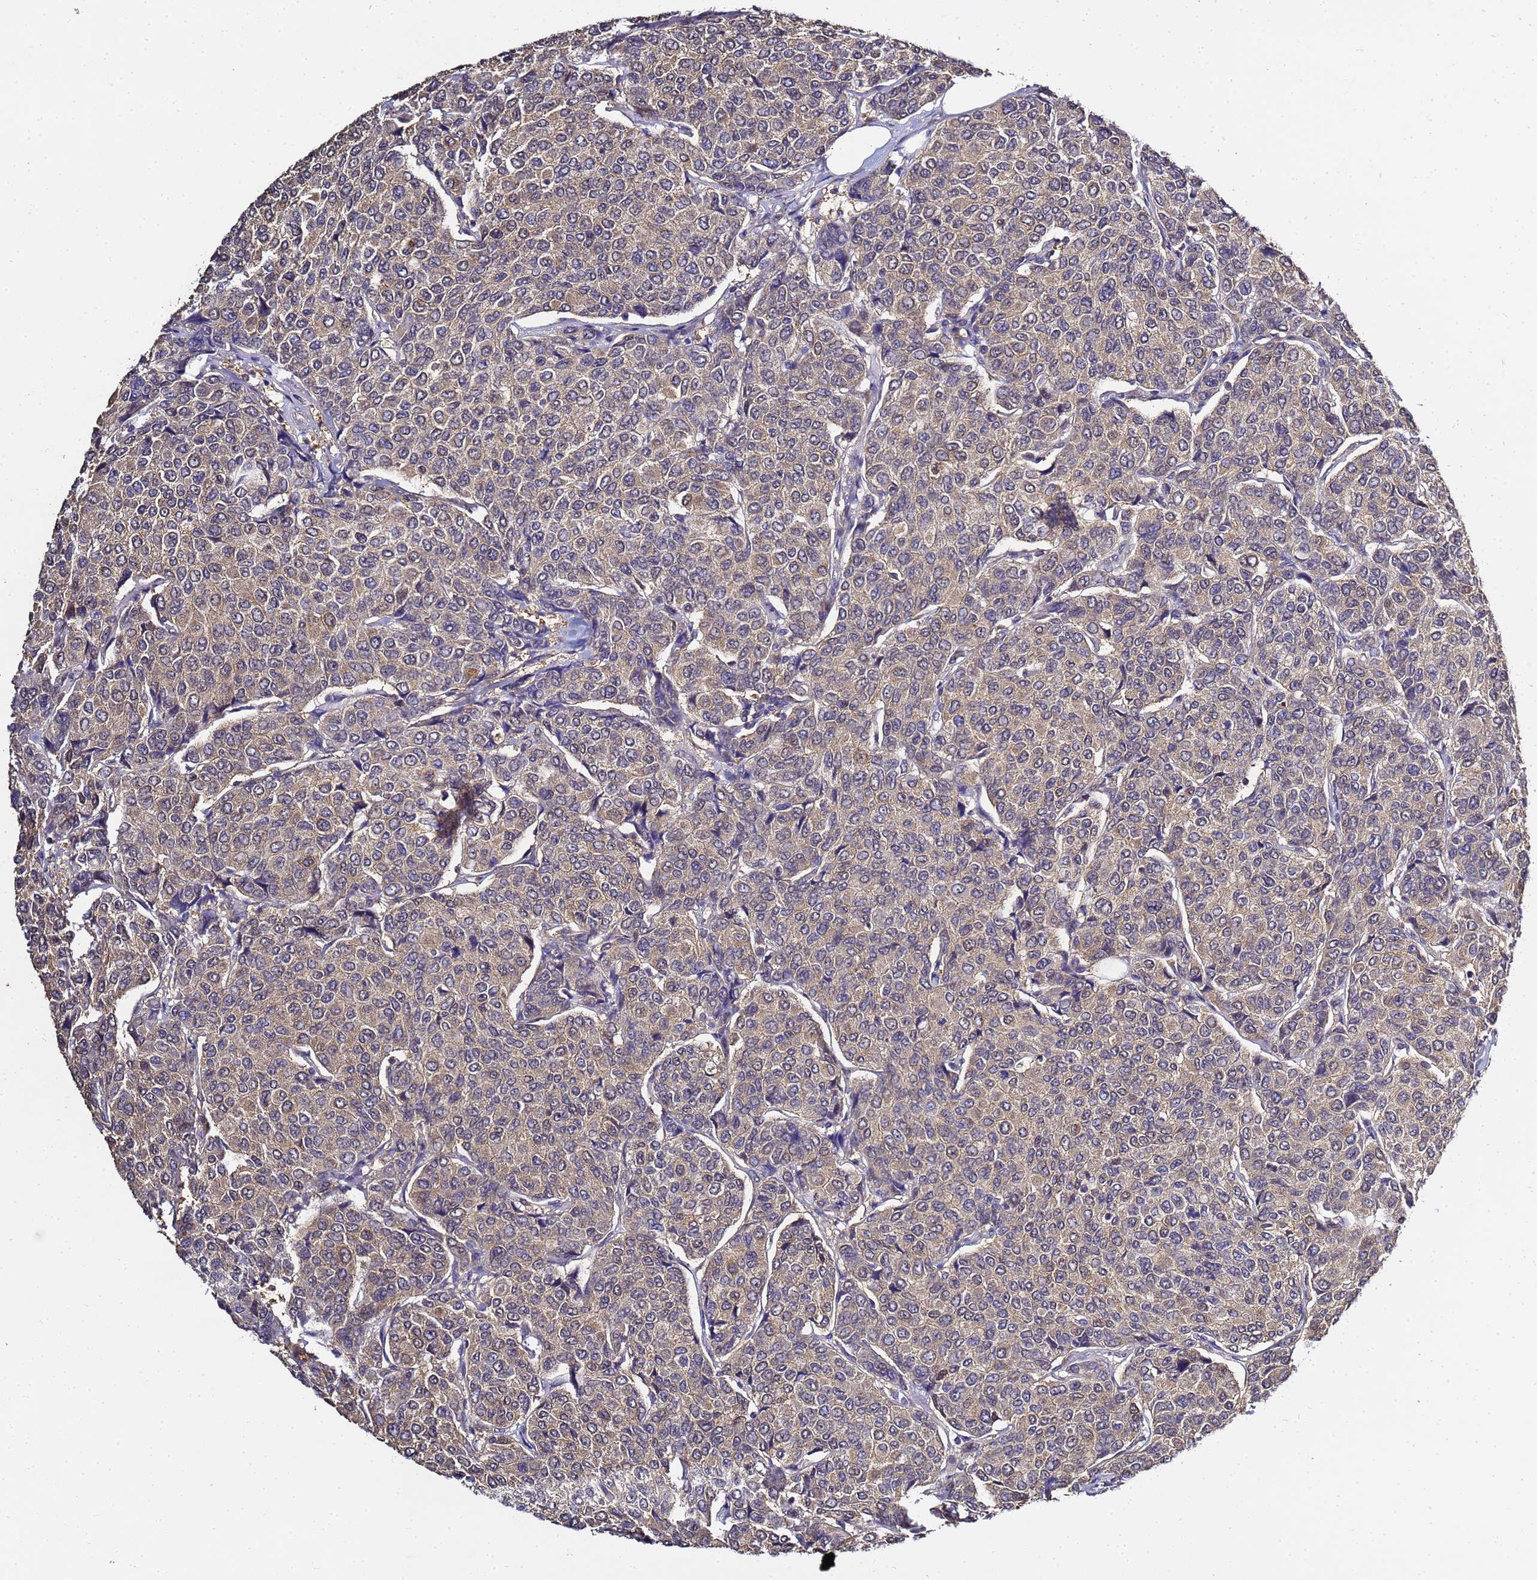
{"staining": {"intensity": "weak", "quantity": "25%-75%", "location": "cytoplasmic/membranous"}, "tissue": "breast cancer", "cell_type": "Tumor cells", "image_type": "cancer", "snomed": [{"axis": "morphology", "description": "Duct carcinoma"}, {"axis": "topography", "description": "Breast"}], "caption": "Protein staining of invasive ductal carcinoma (breast) tissue demonstrates weak cytoplasmic/membranous positivity in approximately 25%-75% of tumor cells.", "gene": "ENOPH1", "patient": {"sex": "female", "age": 55}}